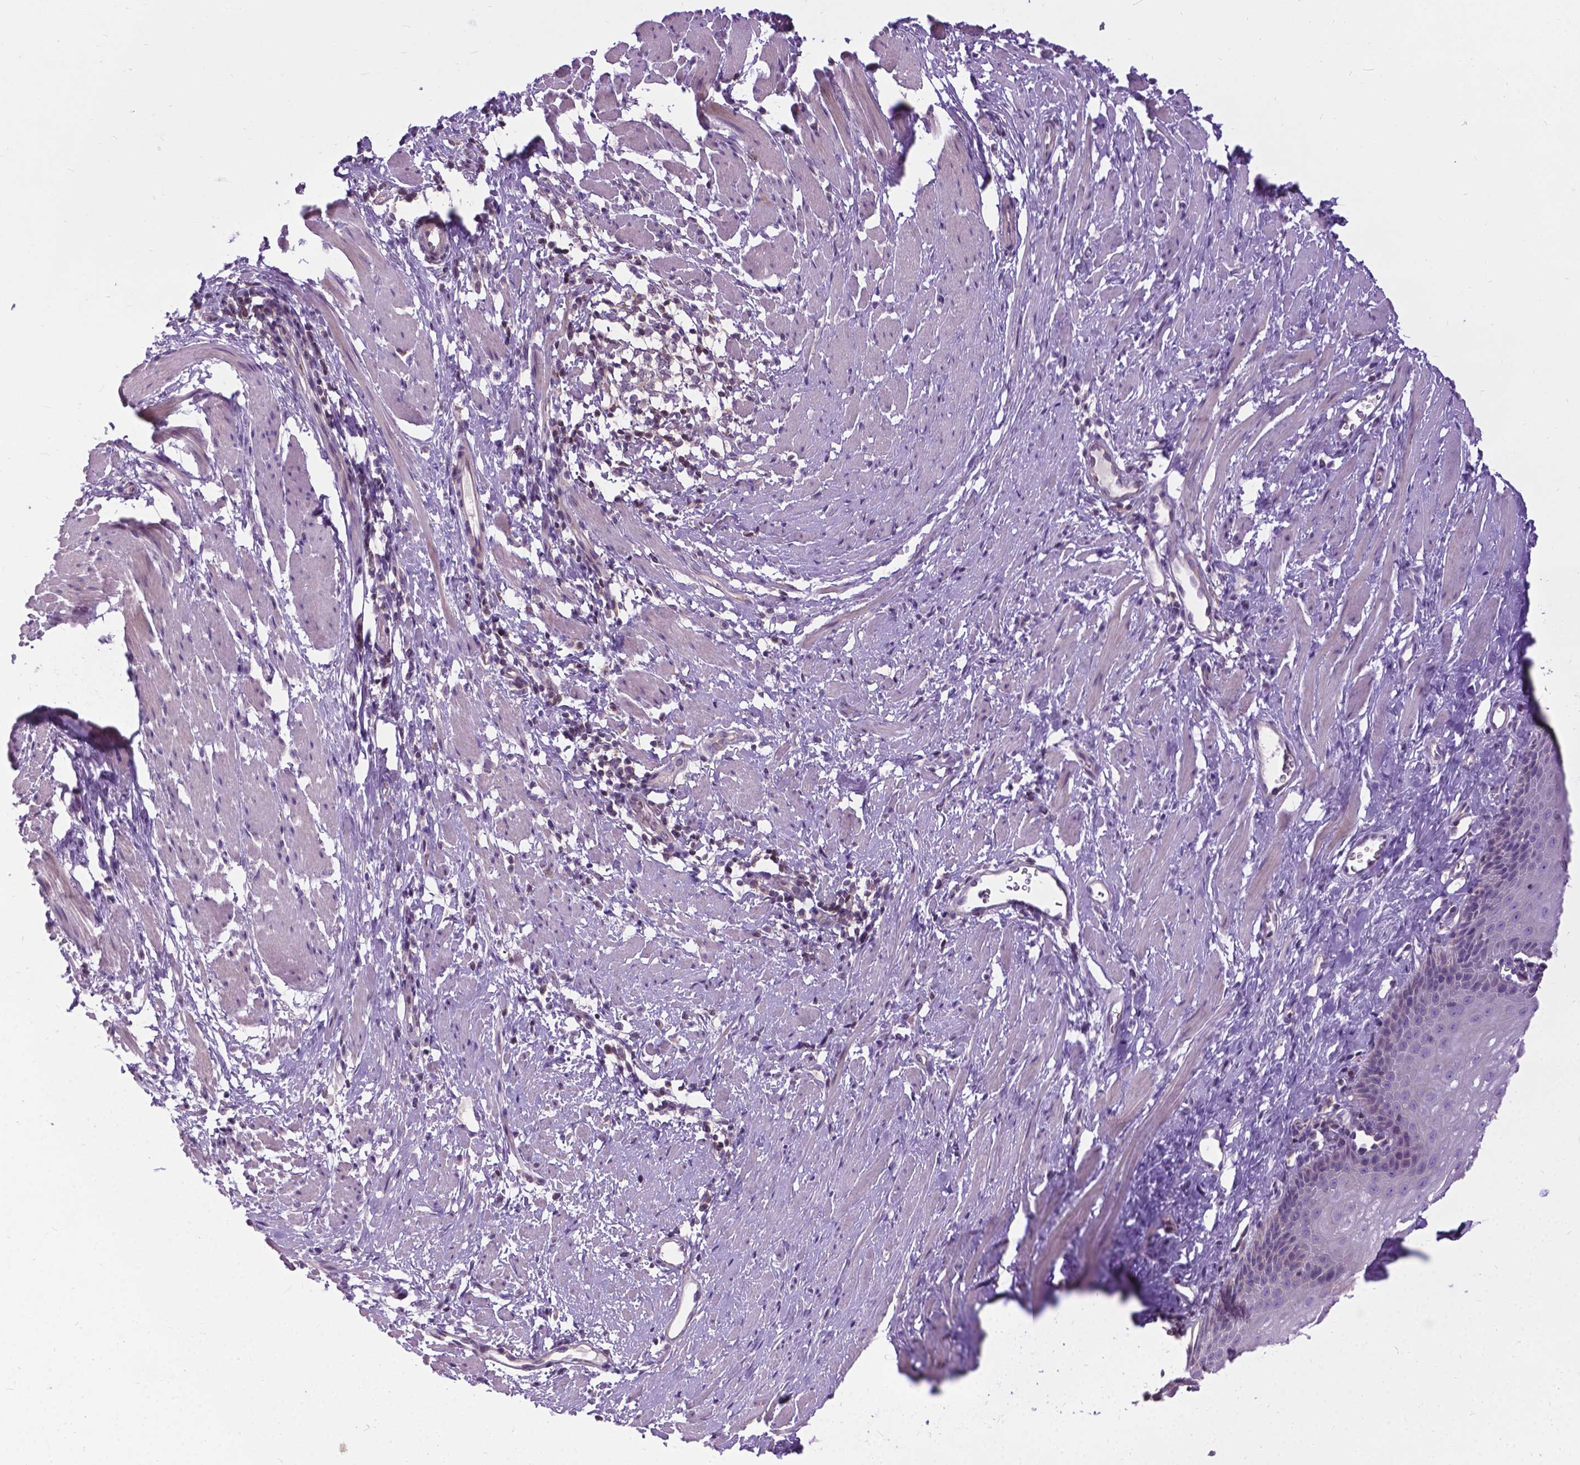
{"staining": {"intensity": "negative", "quantity": "none", "location": "none"}, "tissue": "esophagus", "cell_type": "Squamous epithelial cells", "image_type": "normal", "snomed": [{"axis": "morphology", "description": "Normal tissue, NOS"}, {"axis": "topography", "description": "Esophagus"}], "caption": "A photomicrograph of esophagus stained for a protein reveals no brown staining in squamous epithelial cells.", "gene": "JAK3", "patient": {"sex": "male", "age": 64}}